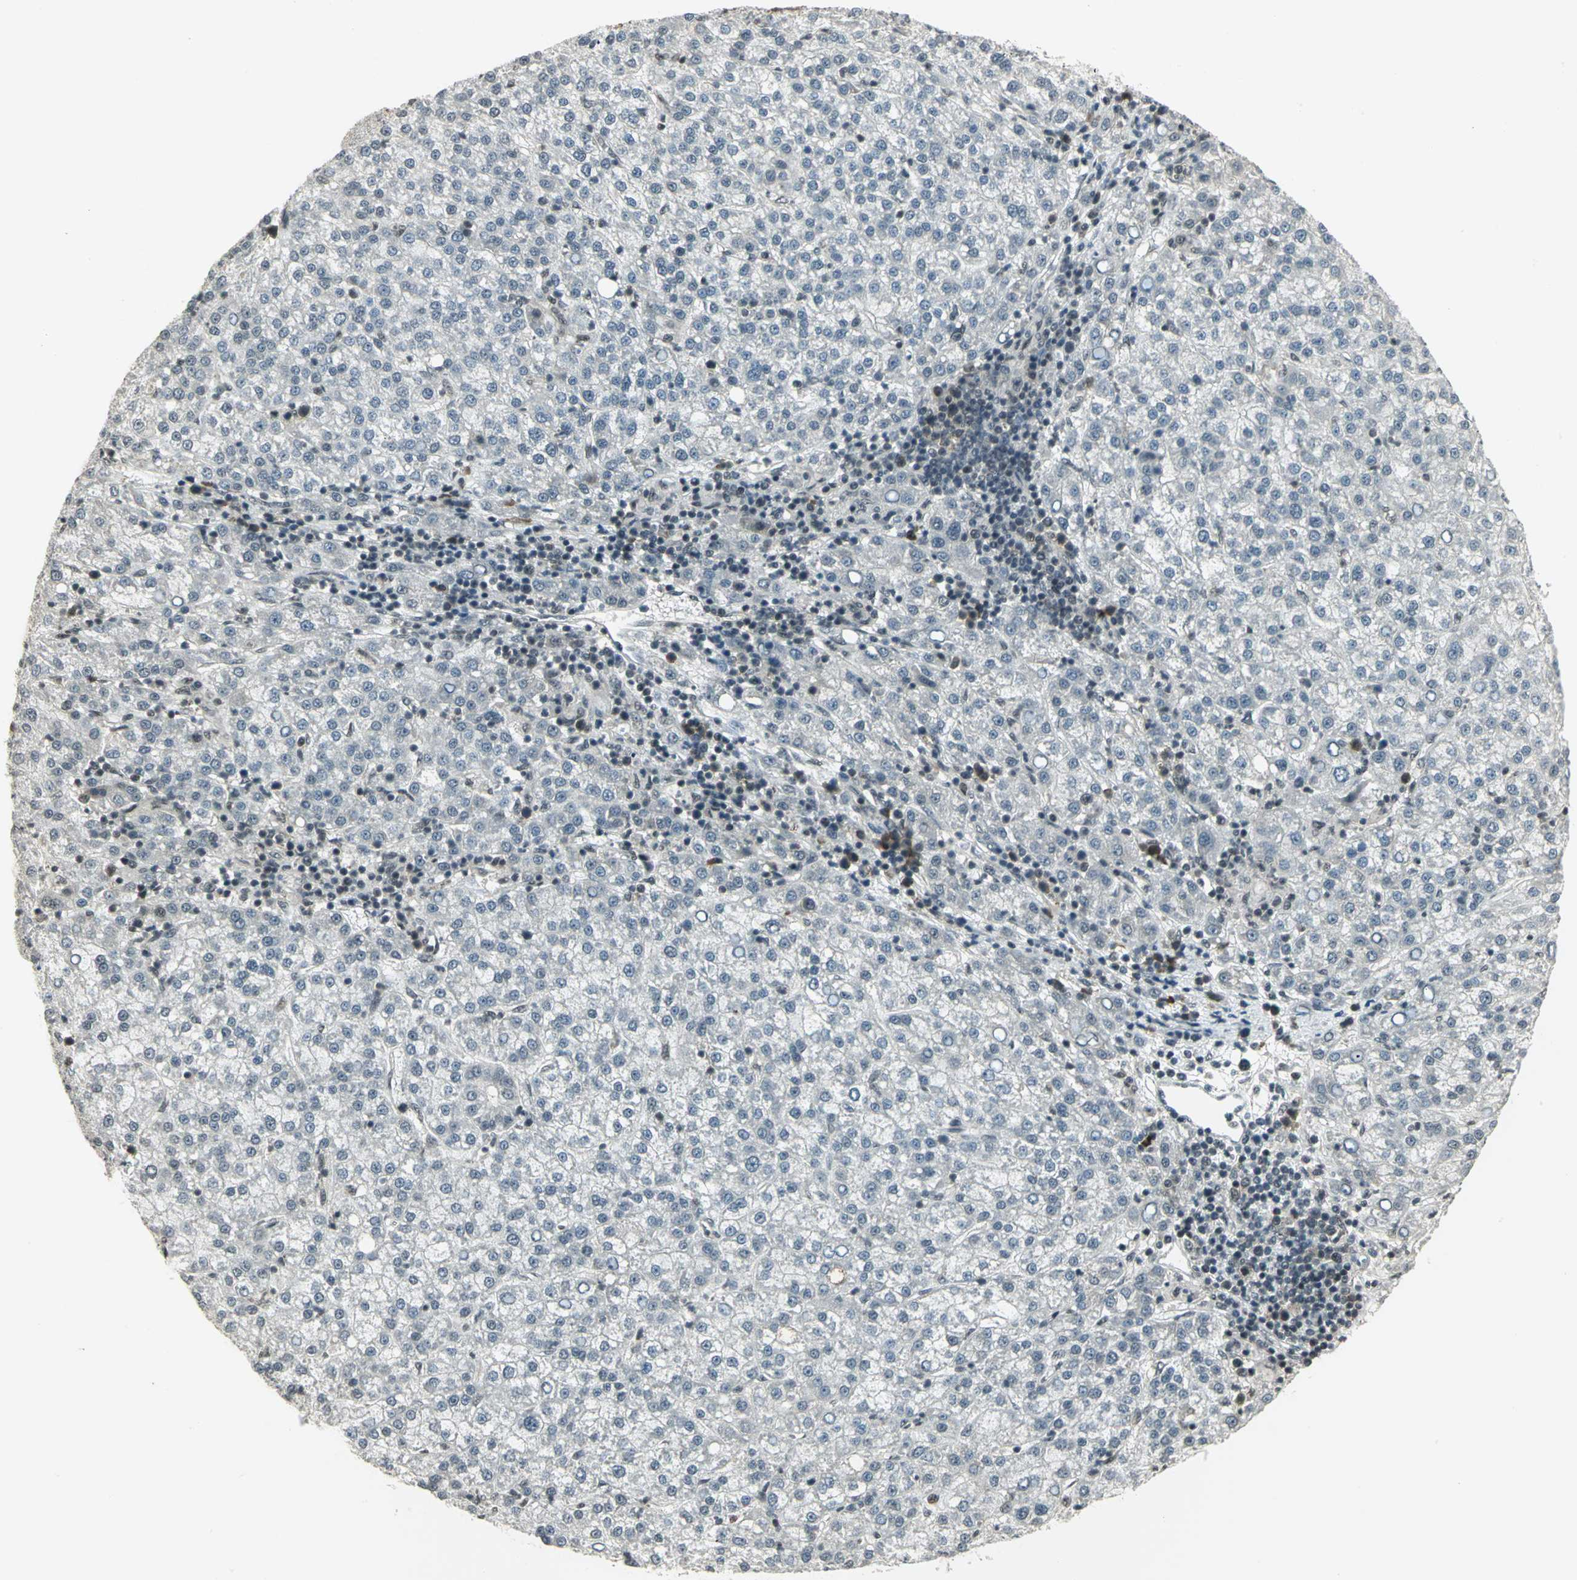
{"staining": {"intensity": "negative", "quantity": "none", "location": "none"}, "tissue": "liver cancer", "cell_type": "Tumor cells", "image_type": "cancer", "snomed": [{"axis": "morphology", "description": "Carcinoma, Hepatocellular, NOS"}, {"axis": "topography", "description": "Liver"}], "caption": "A photomicrograph of liver cancer (hepatocellular carcinoma) stained for a protein displays no brown staining in tumor cells.", "gene": "CDC34", "patient": {"sex": "female", "age": 58}}